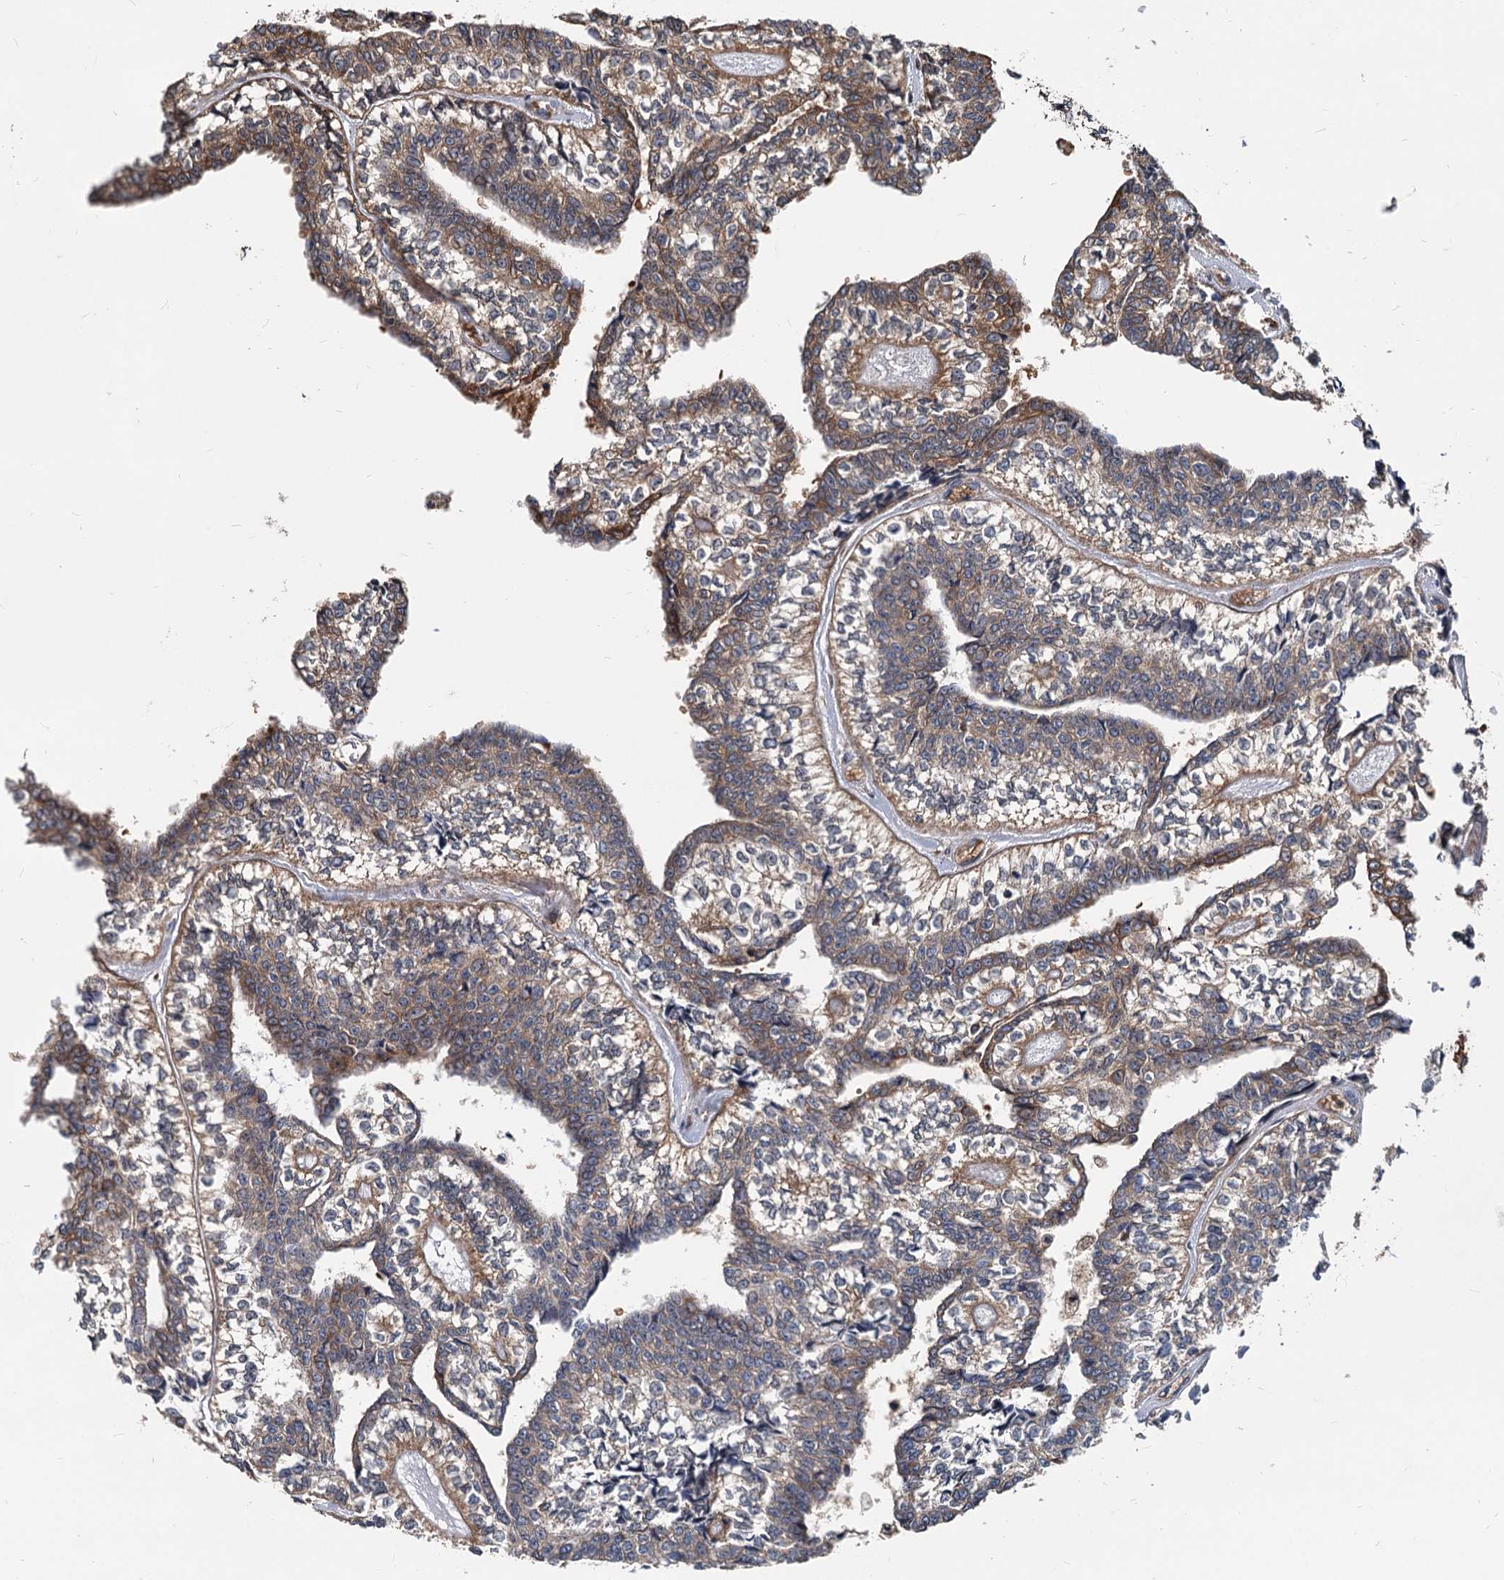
{"staining": {"intensity": "moderate", "quantity": ">75%", "location": "cytoplasmic/membranous"}, "tissue": "head and neck cancer", "cell_type": "Tumor cells", "image_type": "cancer", "snomed": [{"axis": "morphology", "description": "Adenocarcinoma, NOS"}, {"axis": "topography", "description": "Head-Neck"}], "caption": "Tumor cells show moderate cytoplasmic/membranous expression in approximately >75% of cells in head and neck cancer. (IHC, brightfield microscopy, high magnification).", "gene": "STIM1", "patient": {"sex": "female", "age": 73}}